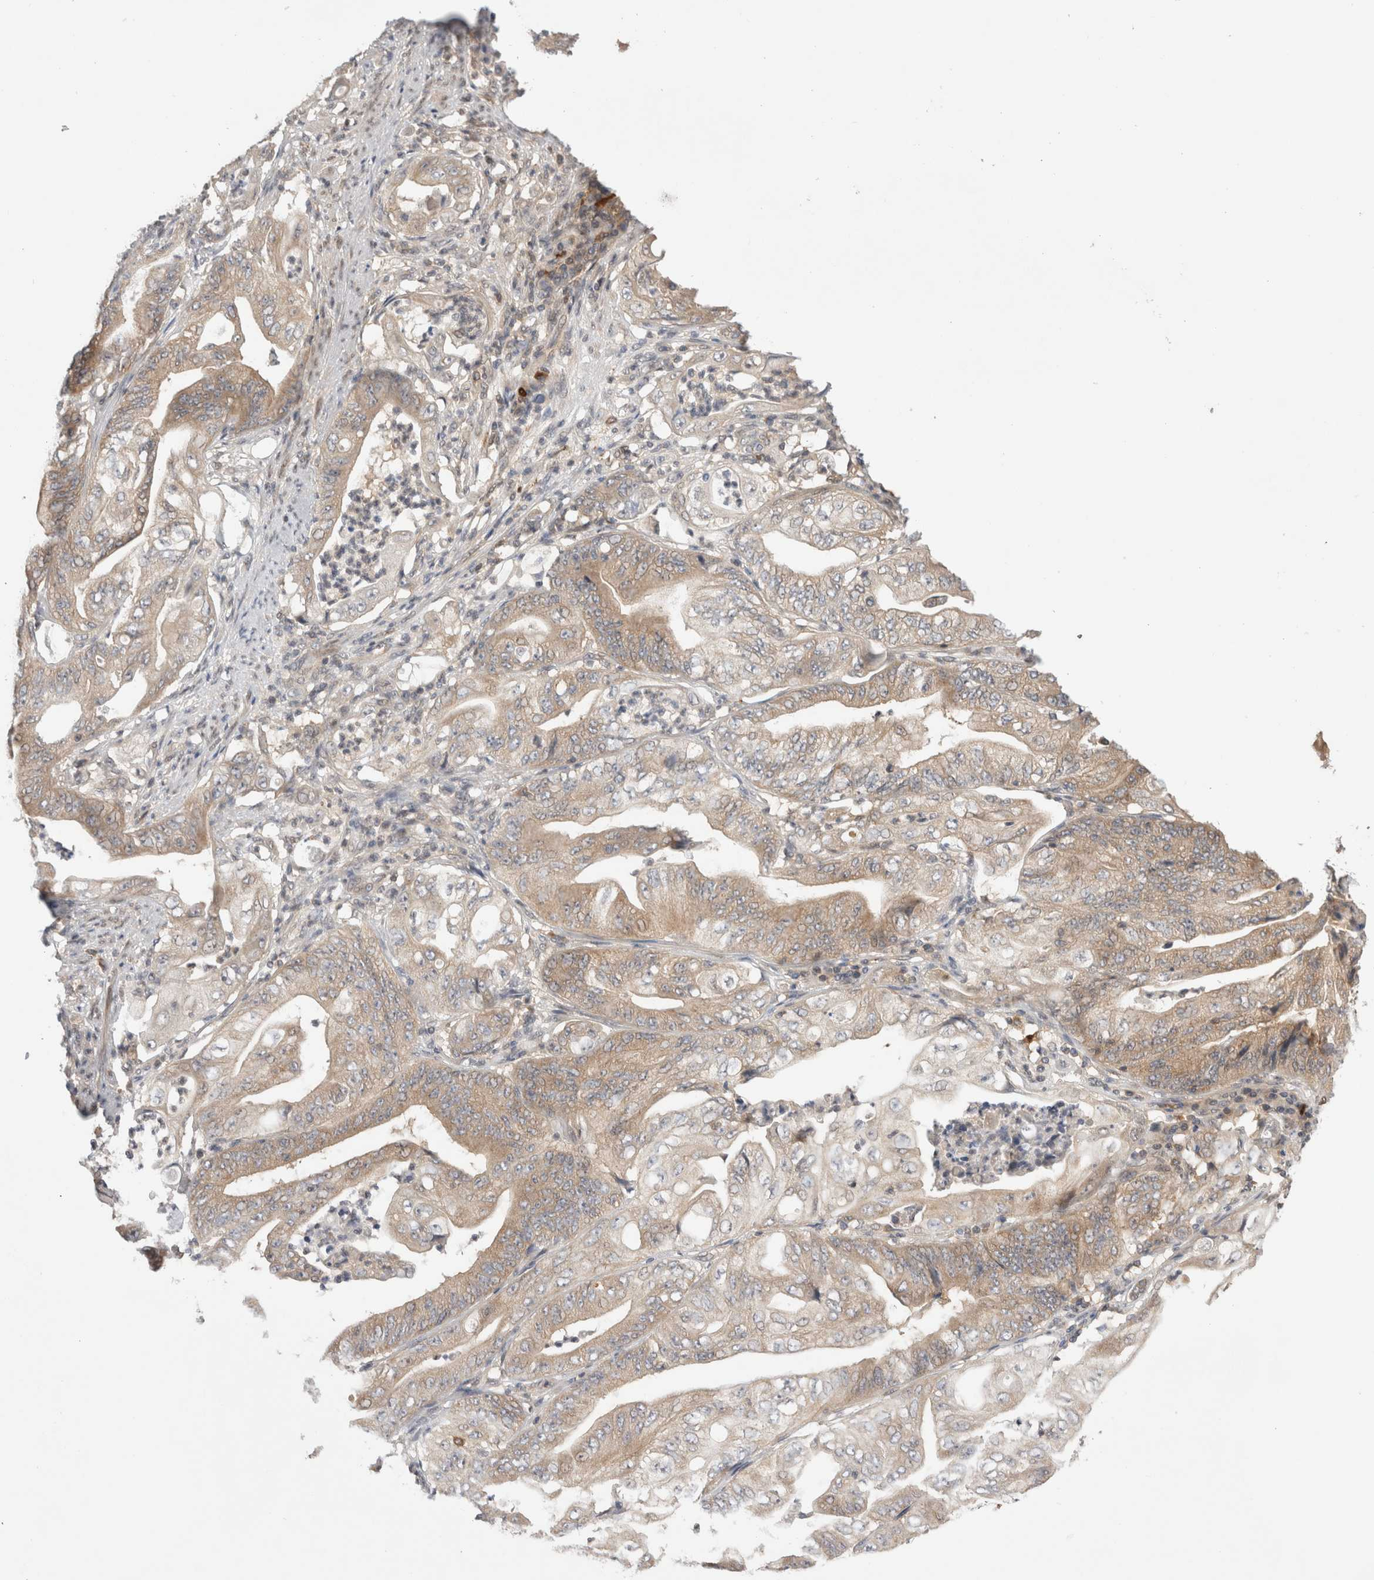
{"staining": {"intensity": "weak", "quantity": ">75%", "location": "cytoplasmic/membranous"}, "tissue": "stomach cancer", "cell_type": "Tumor cells", "image_type": "cancer", "snomed": [{"axis": "morphology", "description": "Adenocarcinoma, NOS"}, {"axis": "topography", "description": "Stomach"}], "caption": "Brown immunohistochemical staining in human stomach adenocarcinoma shows weak cytoplasmic/membranous positivity in approximately >75% of tumor cells.", "gene": "NFKB1", "patient": {"sex": "female", "age": 73}}